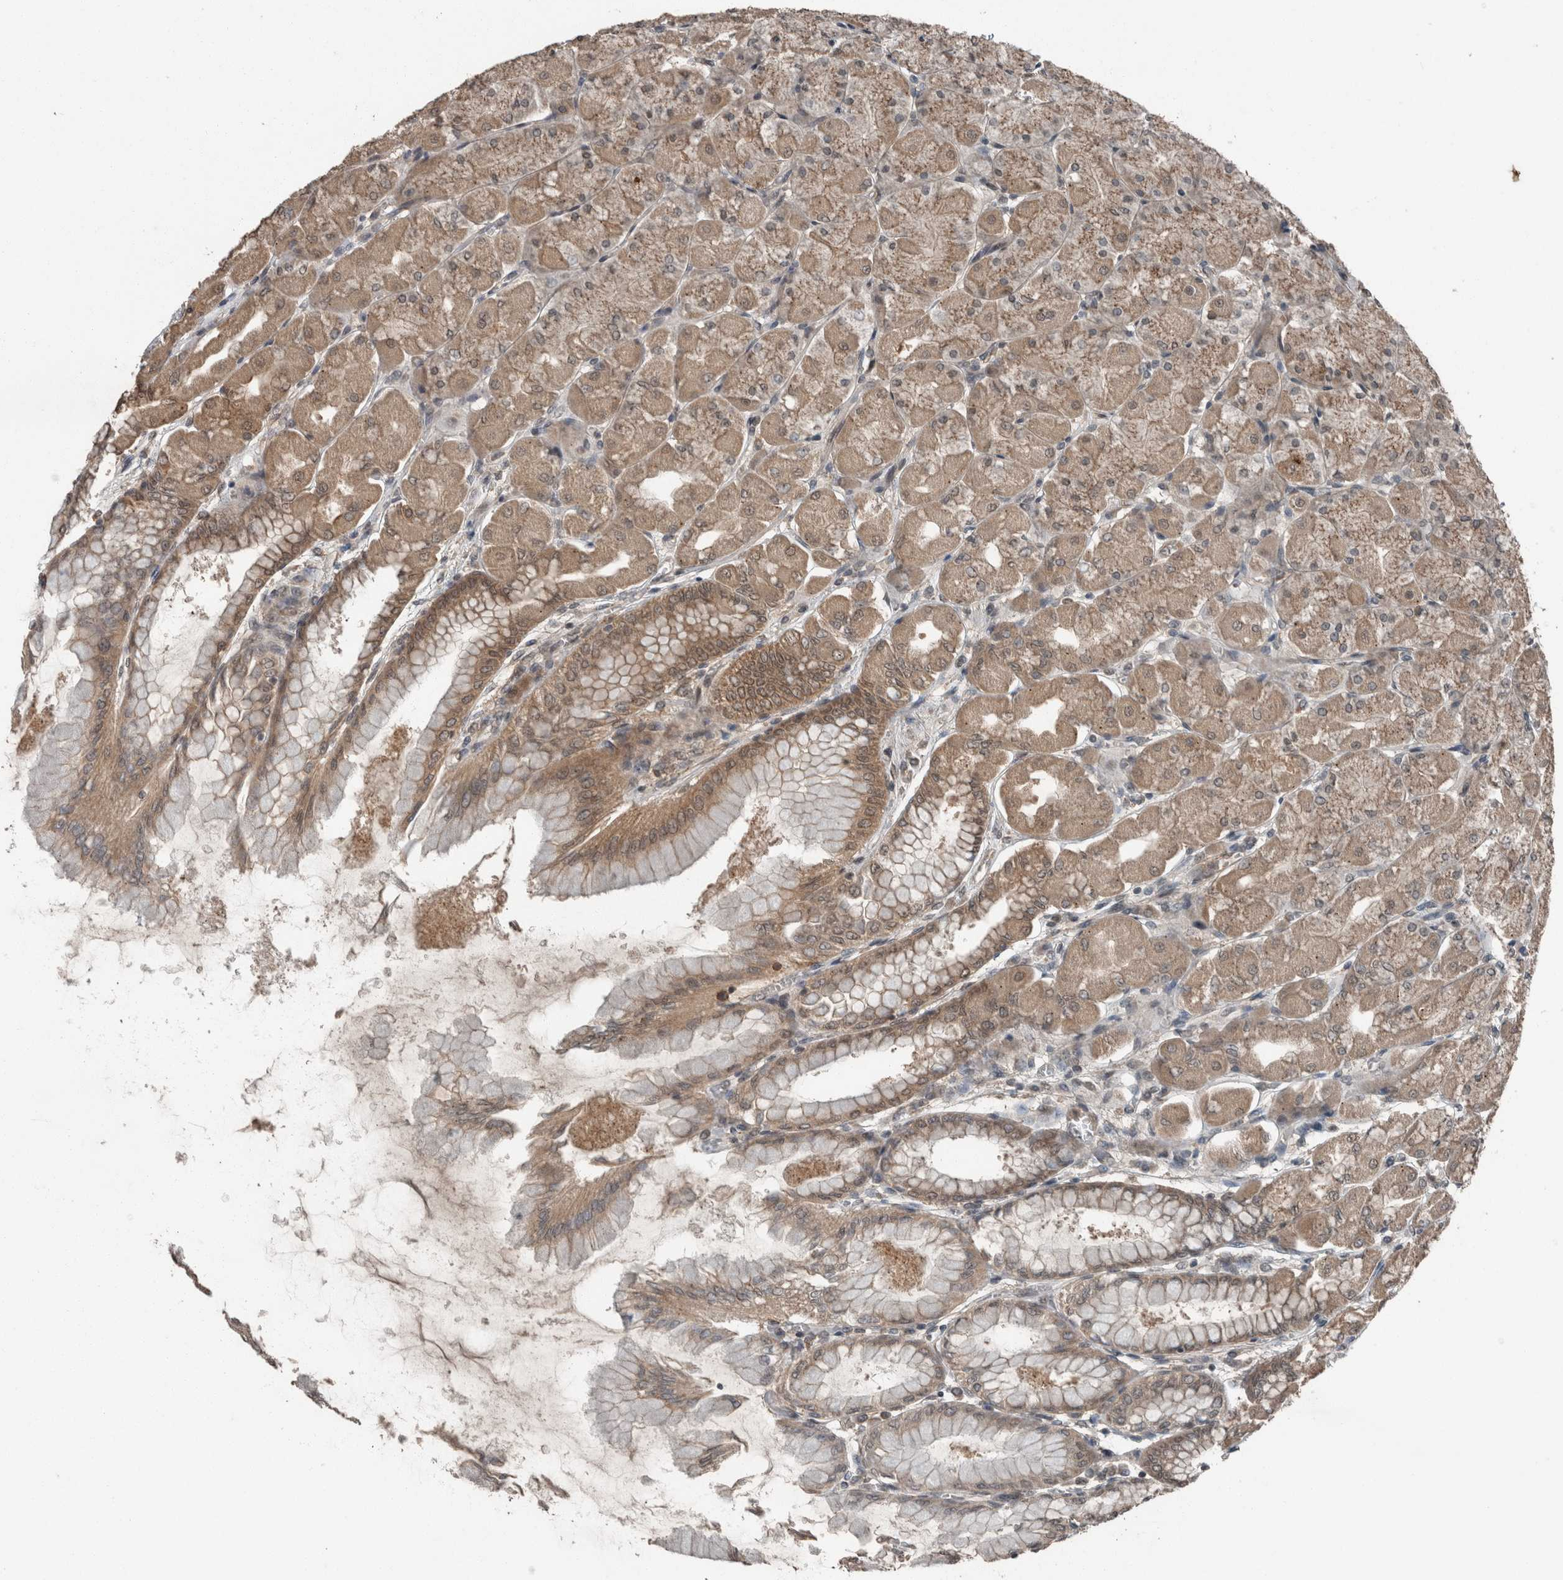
{"staining": {"intensity": "strong", "quantity": ">75%", "location": "cytoplasmic/membranous"}, "tissue": "stomach", "cell_type": "Glandular cells", "image_type": "normal", "snomed": [{"axis": "morphology", "description": "Normal tissue, NOS"}, {"axis": "topography", "description": "Stomach, upper"}], "caption": "This photomicrograph demonstrates immunohistochemistry (IHC) staining of unremarkable stomach, with high strong cytoplasmic/membranous staining in approximately >75% of glandular cells.", "gene": "MYO1E", "patient": {"sex": "female", "age": 56}}